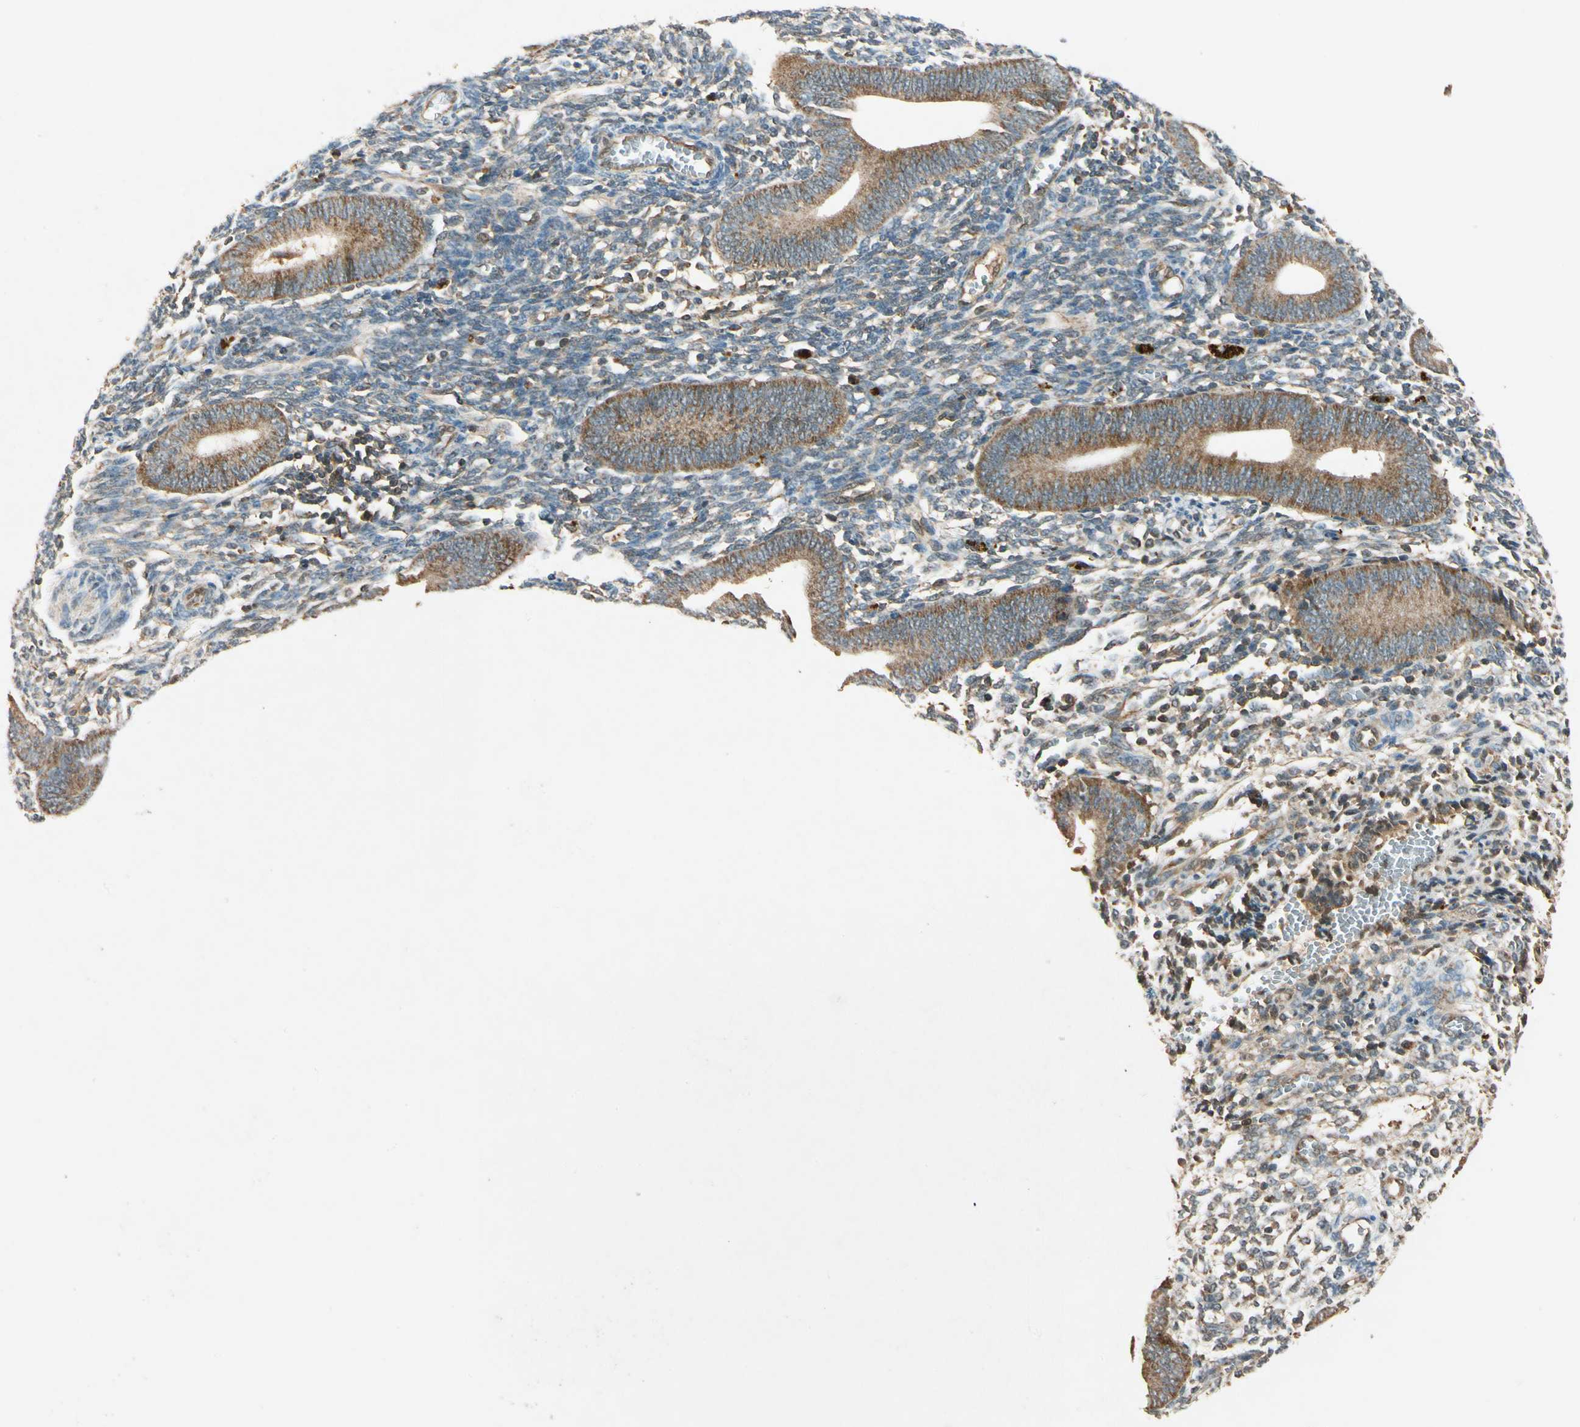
{"staining": {"intensity": "strong", "quantity": "25%-75%", "location": "cytoplasmic/membranous"}, "tissue": "endometrium", "cell_type": "Cells in endometrial stroma", "image_type": "normal", "snomed": [{"axis": "morphology", "description": "Normal tissue, NOS"}, {"axis": "topography", "description": "Uterus"}, {"axis": "topography", "description": "Endometrium"}], "caption": "Protein analysis of benign endometrium reveals strong cytoplasmic/membranous positivity in about 25%-75% of cells in endometrial stroma.", "gene": "MAPK1", "patient": {"sex": "female", "age": 33}}